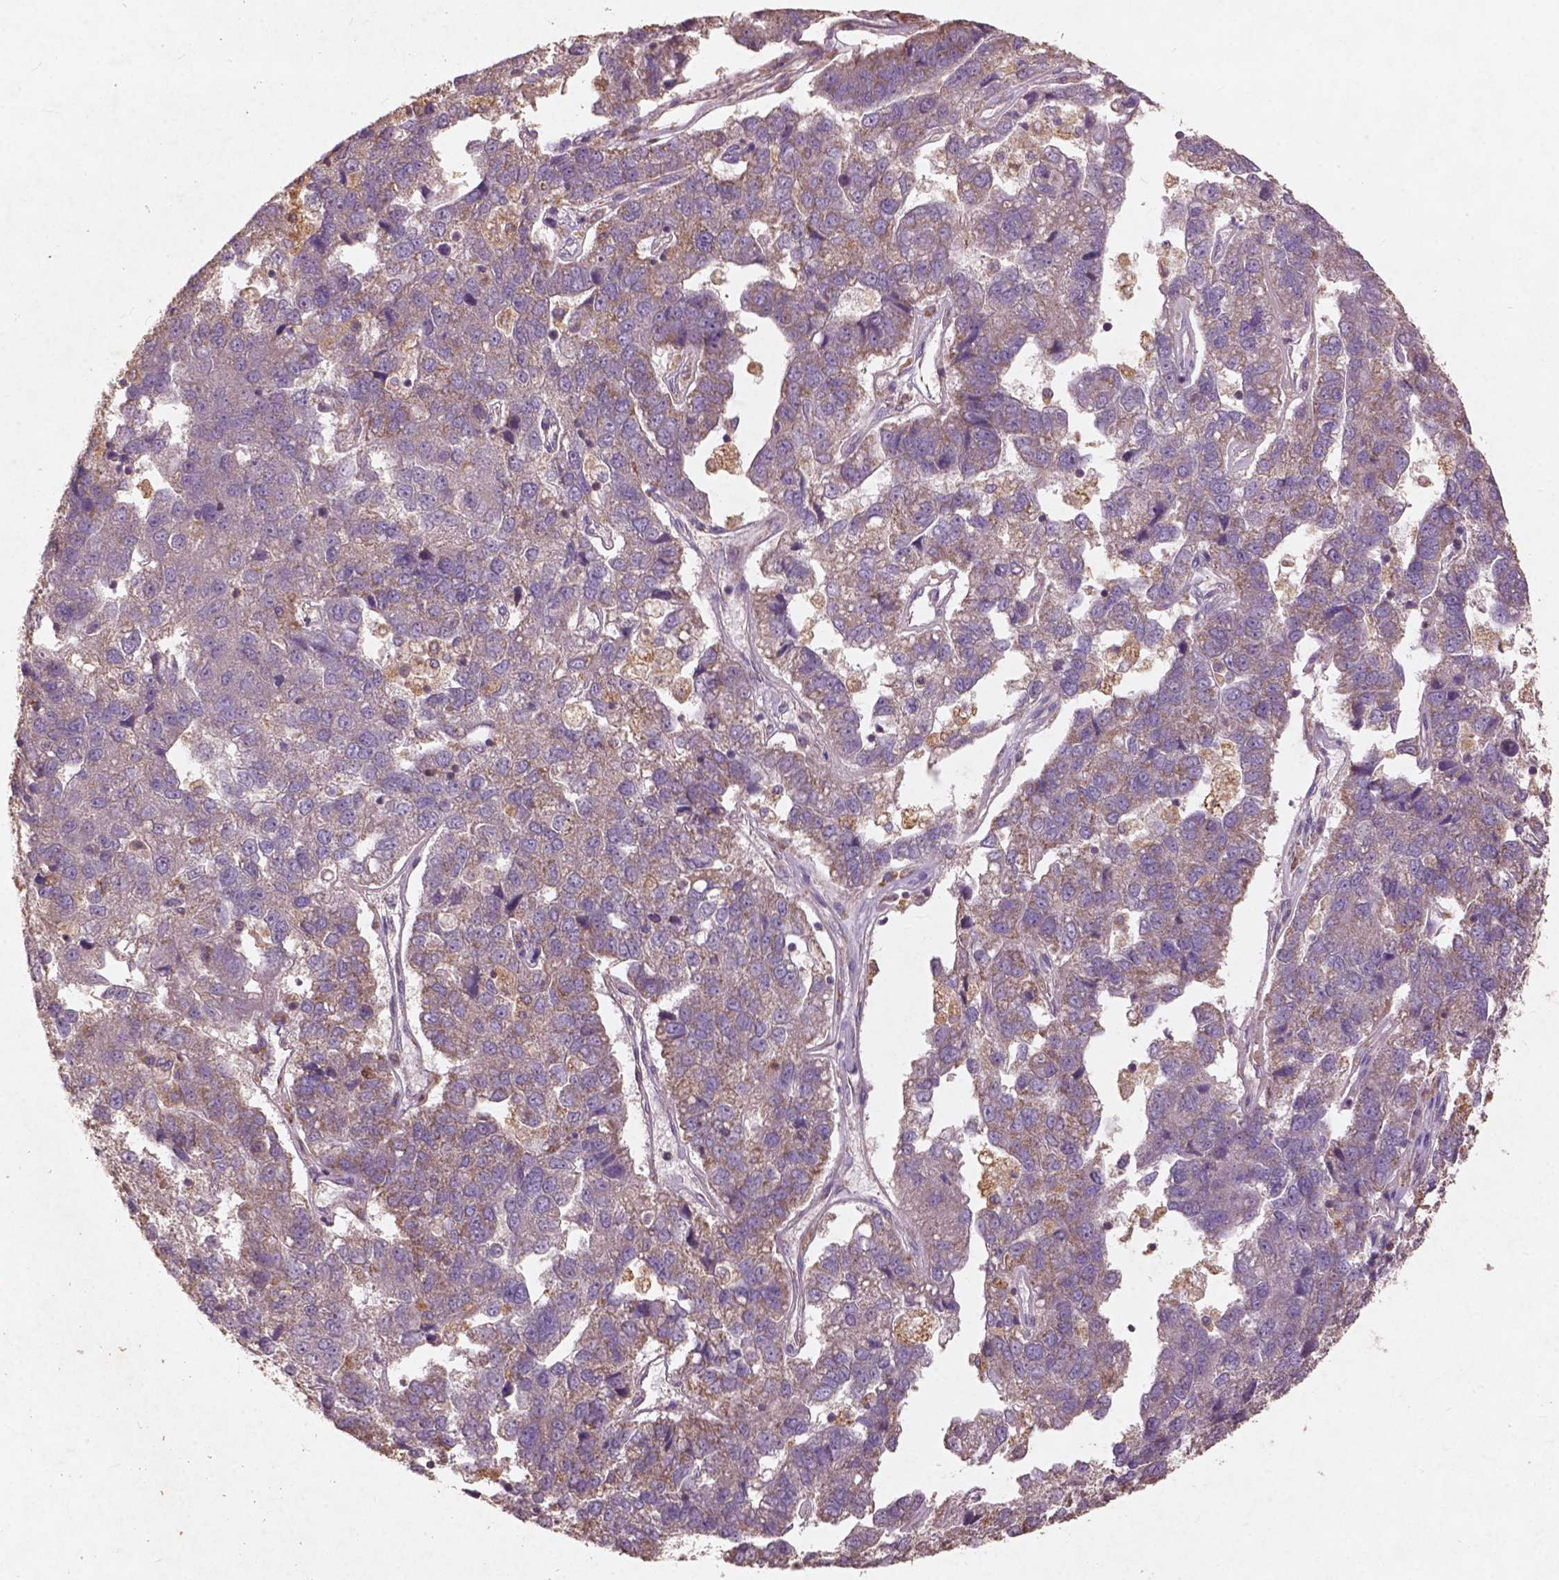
{"staining": {"intensity": "moderate", "quantity": ">75%", "location": "cytoplasmic/membranous"}, "tissue": "pancreatic cancer", "cell_type": "Tumor cells", "image_type": "cancer", "snomed": [{"axis": "morphology", "description": "Adenocarcinoma, NOS"}, {"axis": "topography", "description": "Pancreas"}], "caption": "Moderate cytoplasmic/membranous staining for a protein is identified in about >75% of tumor cells of adenocarcinoma (pancreatic) using immunohistochemistry (IHC).", "gene": "ST6GALNAC5", "patient": {"sex": "female", "age": 61}}